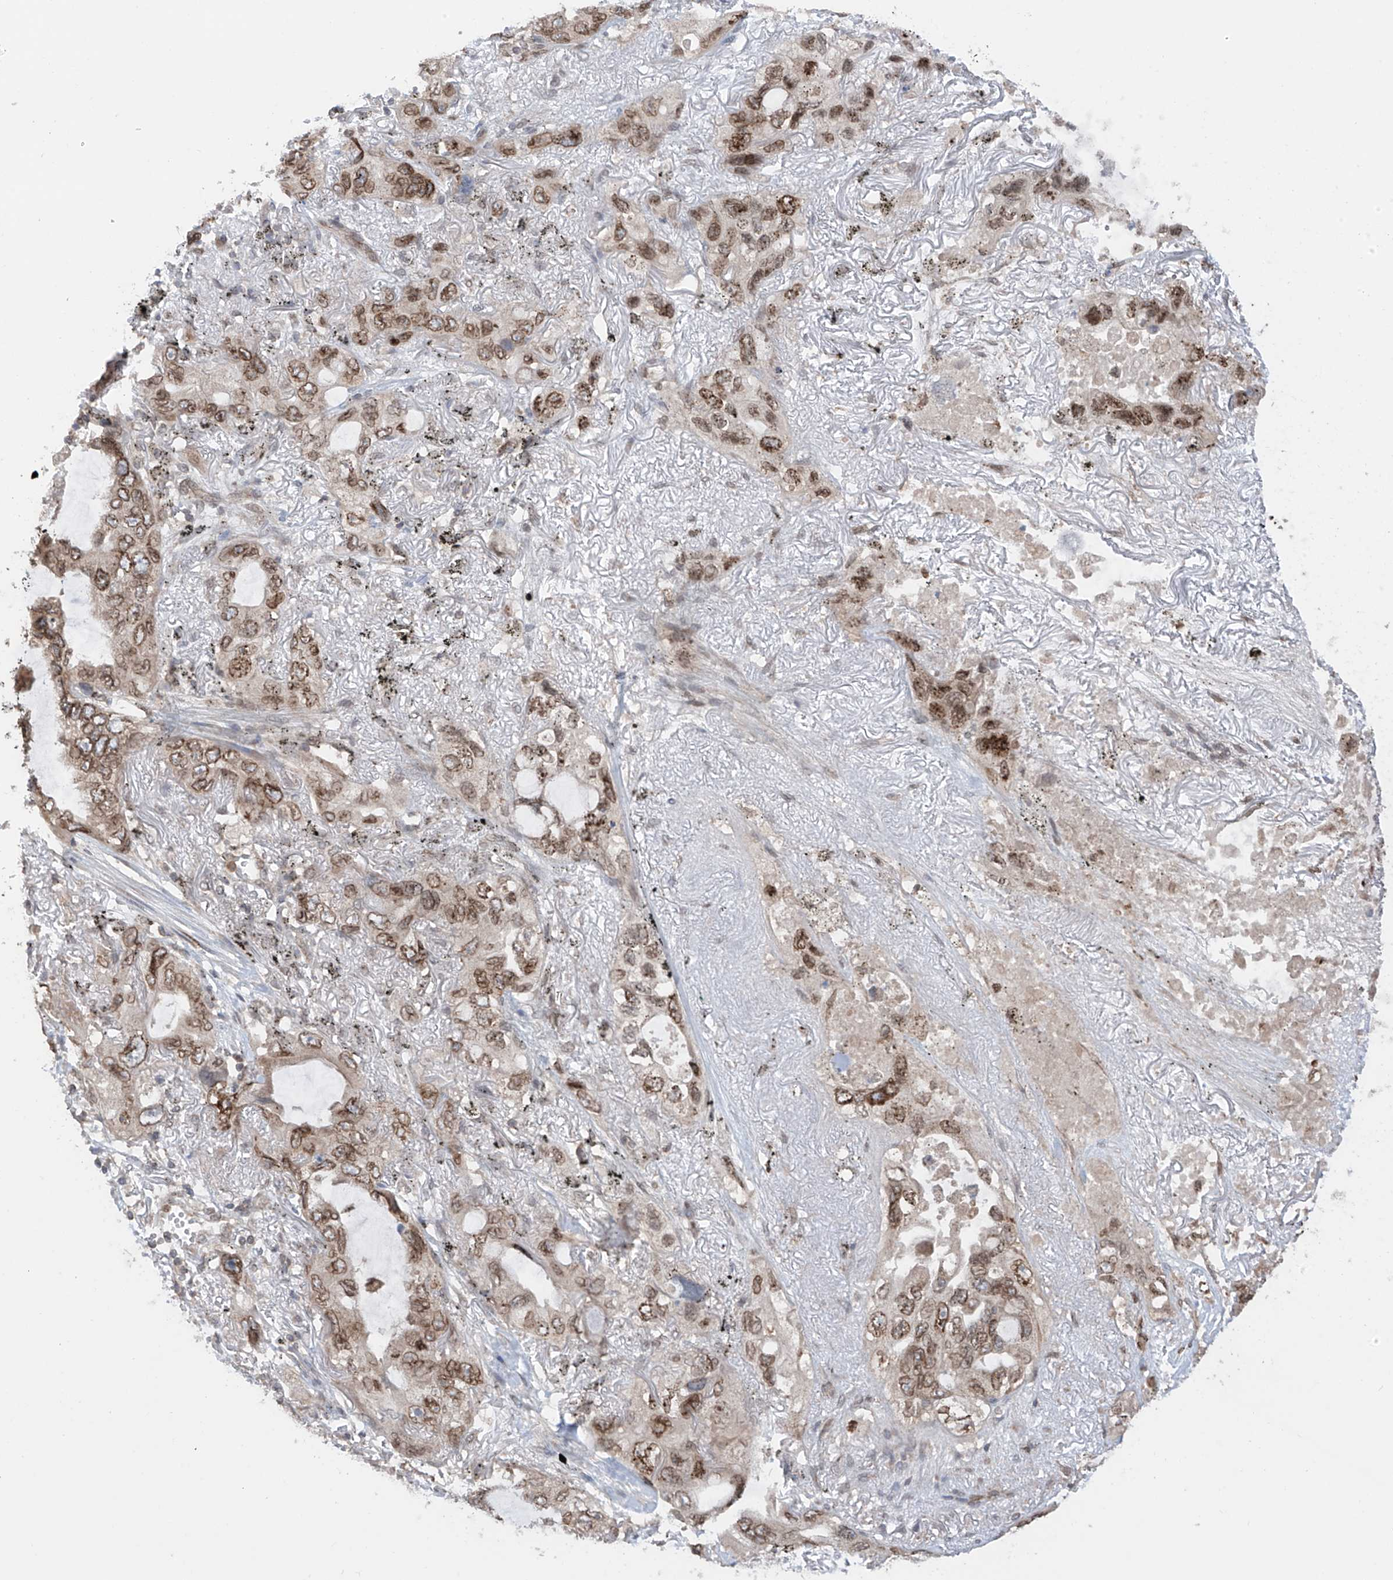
{"staining": {"intensity": "moderate", "quantity": ">75%", "location": "cytoplasmic/membranous,nuclear"}, "tissue": "lung cancer", "cell_type": "Tumor cells", "image_type": "cancer", "snomed": [{"axis": "morphology", "description": "Squamous cell carcinoma, NOS"}, {"axis": "topography", "description": "Lung"}], "caption": "Immunohistochemistry image of neoplastic tissue: human lung cancer (squamous cell carcinoma) stained using IHC demonstrates medium levels of moderate protein expression localized specifically in the cytoplasmic/membranous and nuclear of tumor cells, appearing as a cytoplasmic/membranous and nuclear brown color.", "gene": "AHCTF1", "patient": {"sex": "female", "age": 73}}